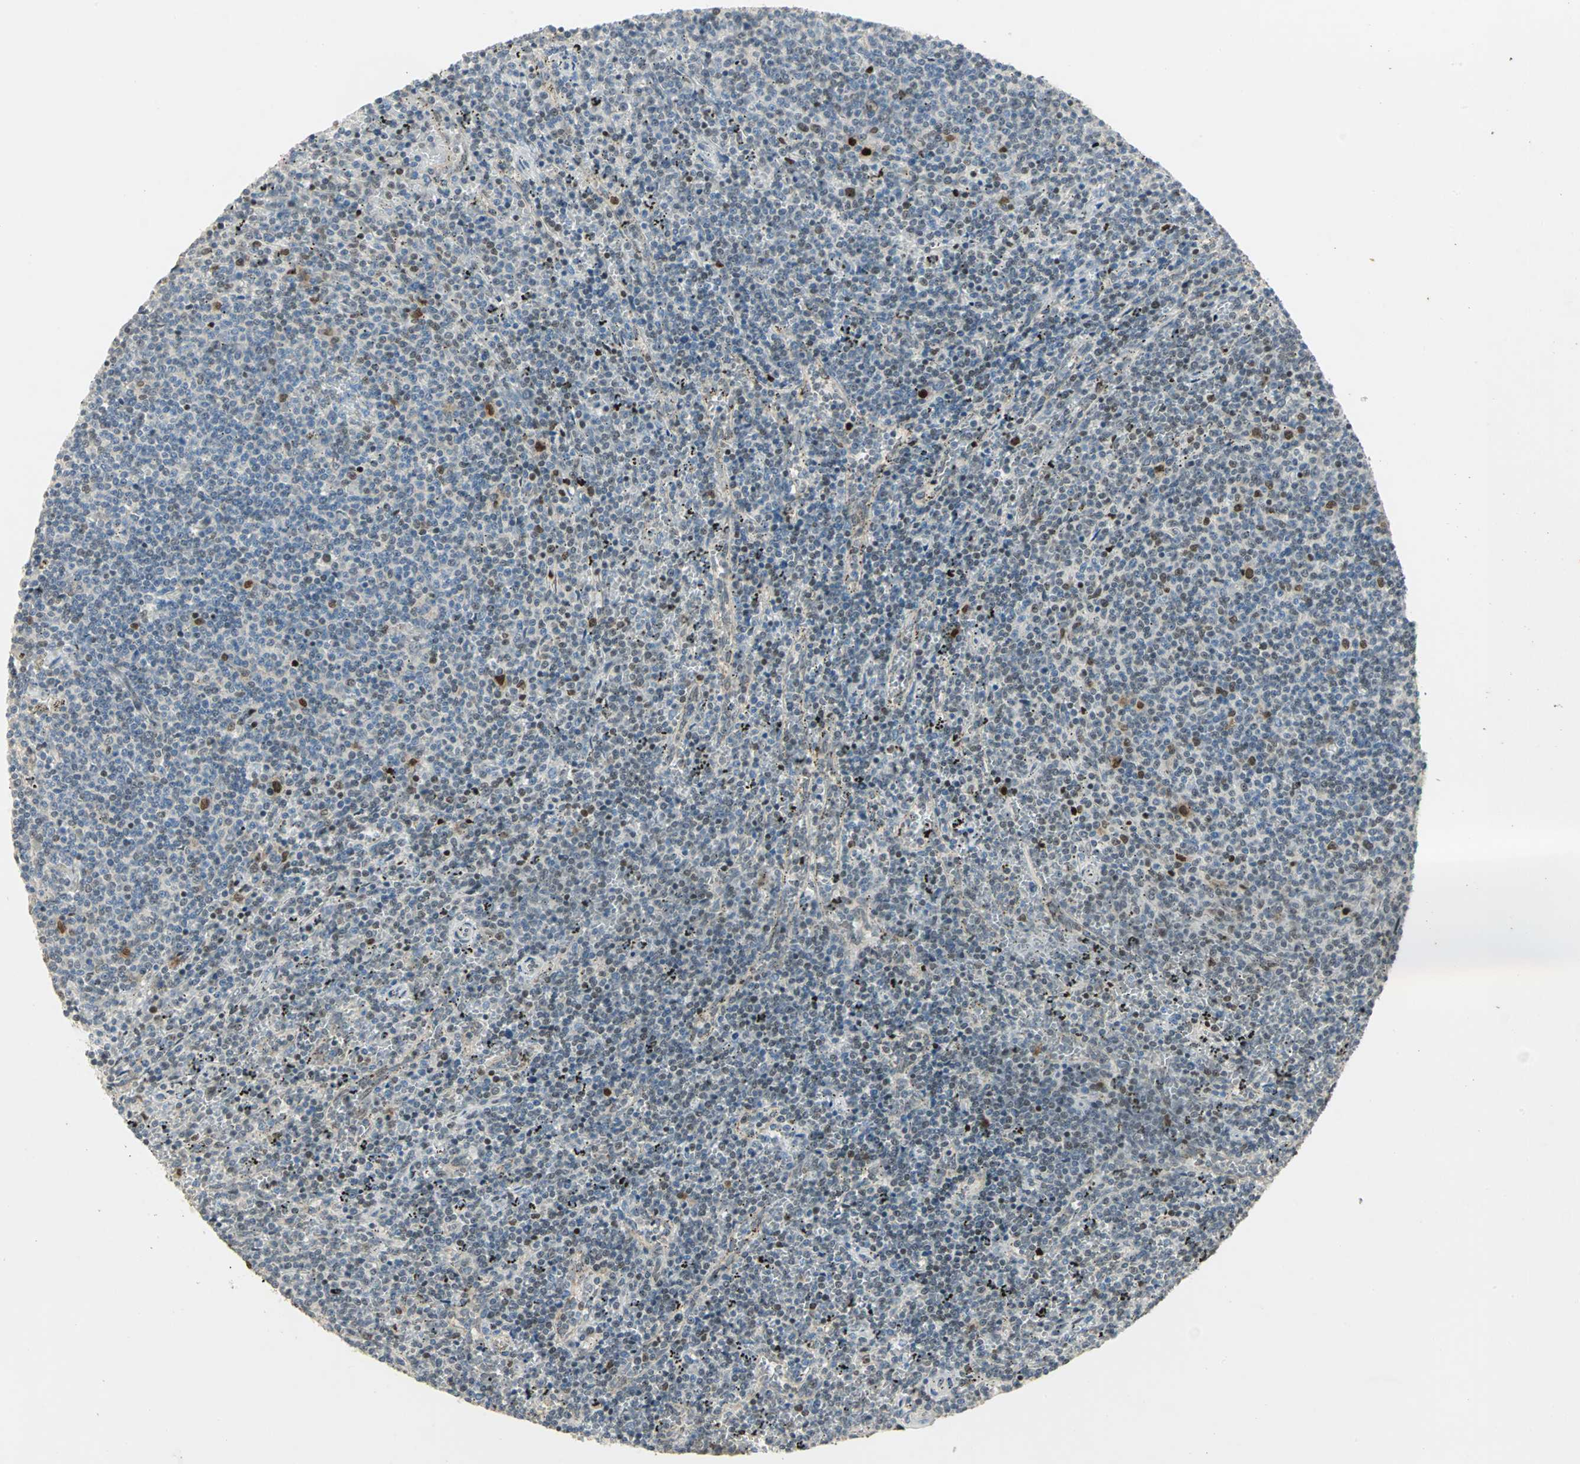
{"staining": {"intensity": "strong", "quantity": "<25%", "location": "nuclear"}, "tissue": "lymphoma", "cell_type": "Tumor cells", "image_type": "cancer", "snomed": [{"axis": "morphology", "description": "Malignant lymphoma, non-Hodgkin's type, Low grade"}, {"axis": "topography", "description": "Spleen"}], "caption": "A photomicrograph showing strong nuclear expression in about <25% of tumor cells in low-grade malignant lymphoma, non-Hodgkin's type, as visualized by brown immunohistochemical staining.", "gene": "AK6", "patient": {"sex": "female", "age": 50}}